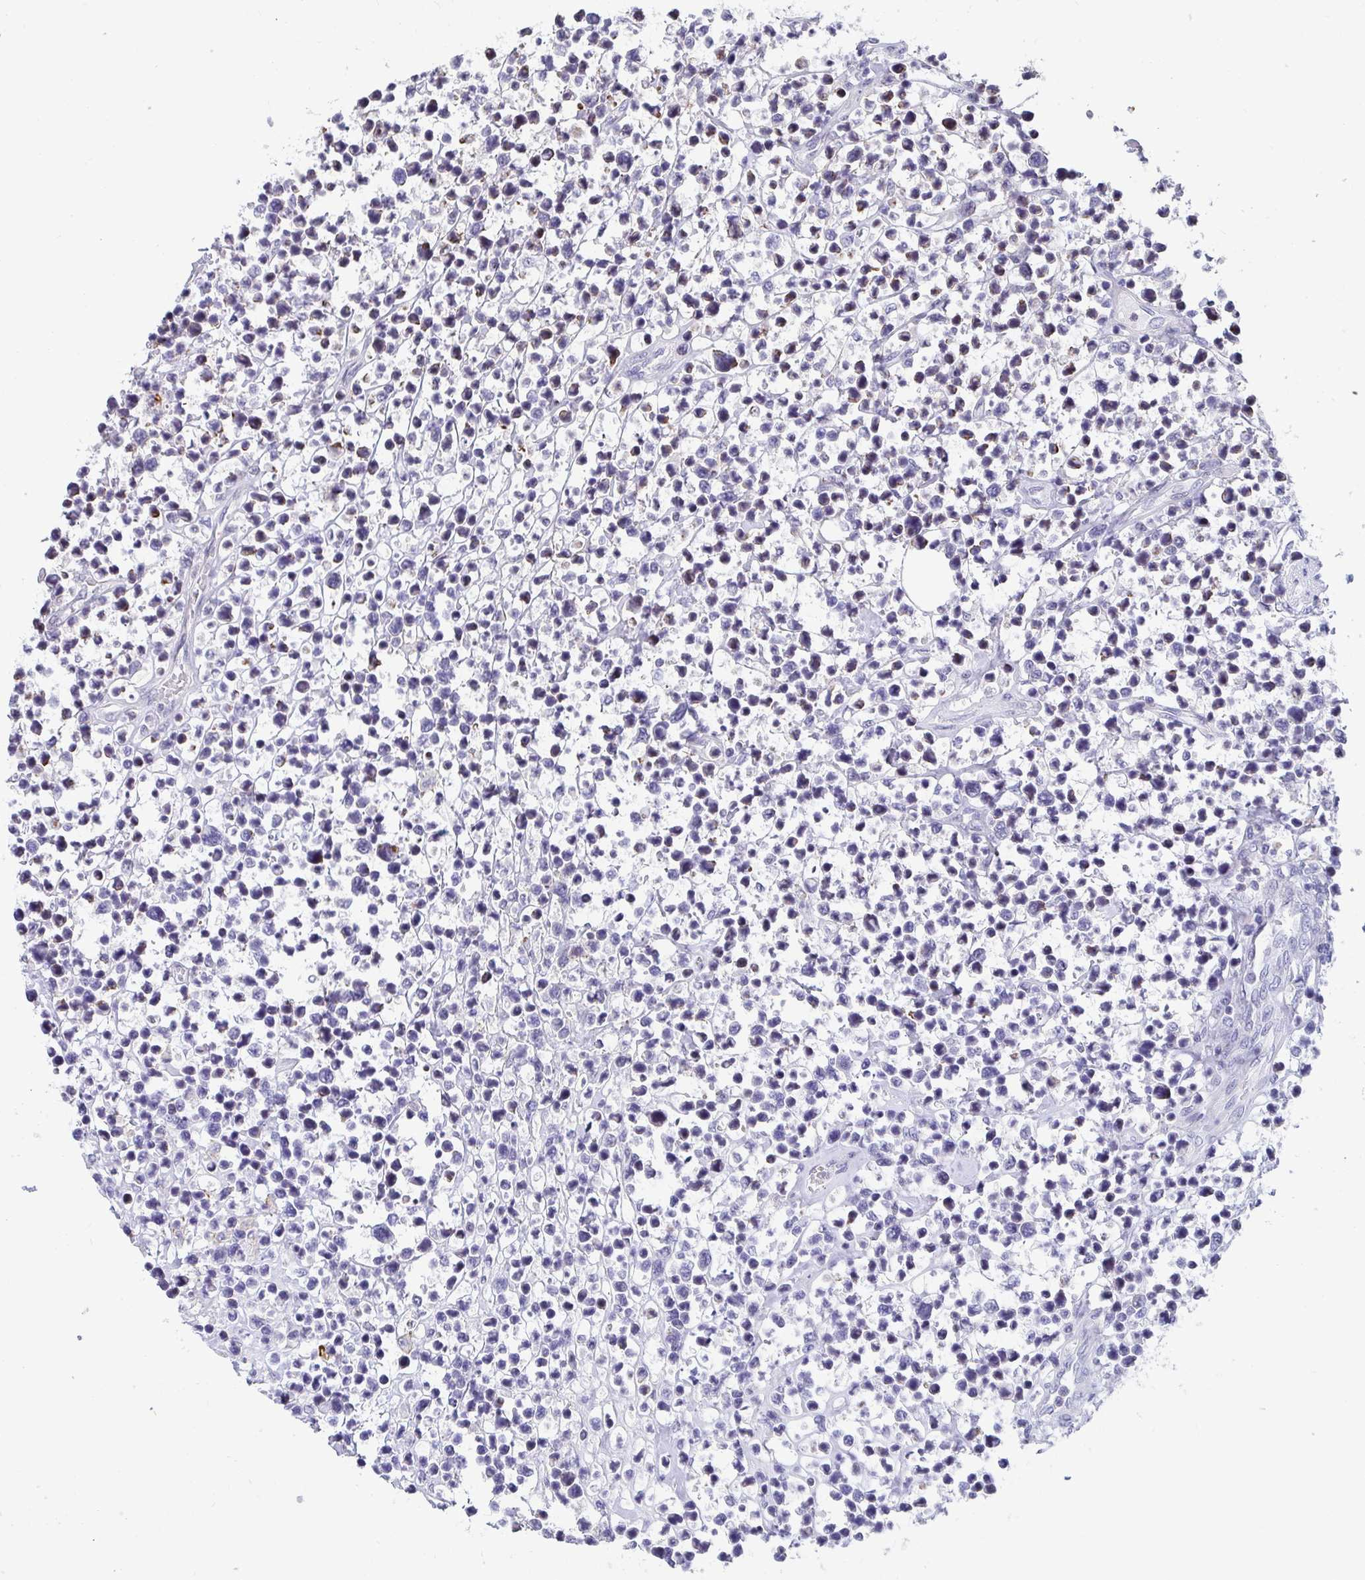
{"staining": {"intensity": "negative", "quantity": "none", "location": "none"}, "tissue": "lymphoma", "cell_type": "Tumor cells", "image_type": "cancer", "snomed": [{"axis": "morphology", "description": "Malignant lymphoma, non-Hodgkin's type, Low grade"}, {"axis": "topography", "description": "Lymph node"}], "caption": "This is an IHC micrograph of lymphoma. There is no staining in tumor cells.", "gene": "WDR72", "patient": {"sex": "male", "age": 60}}